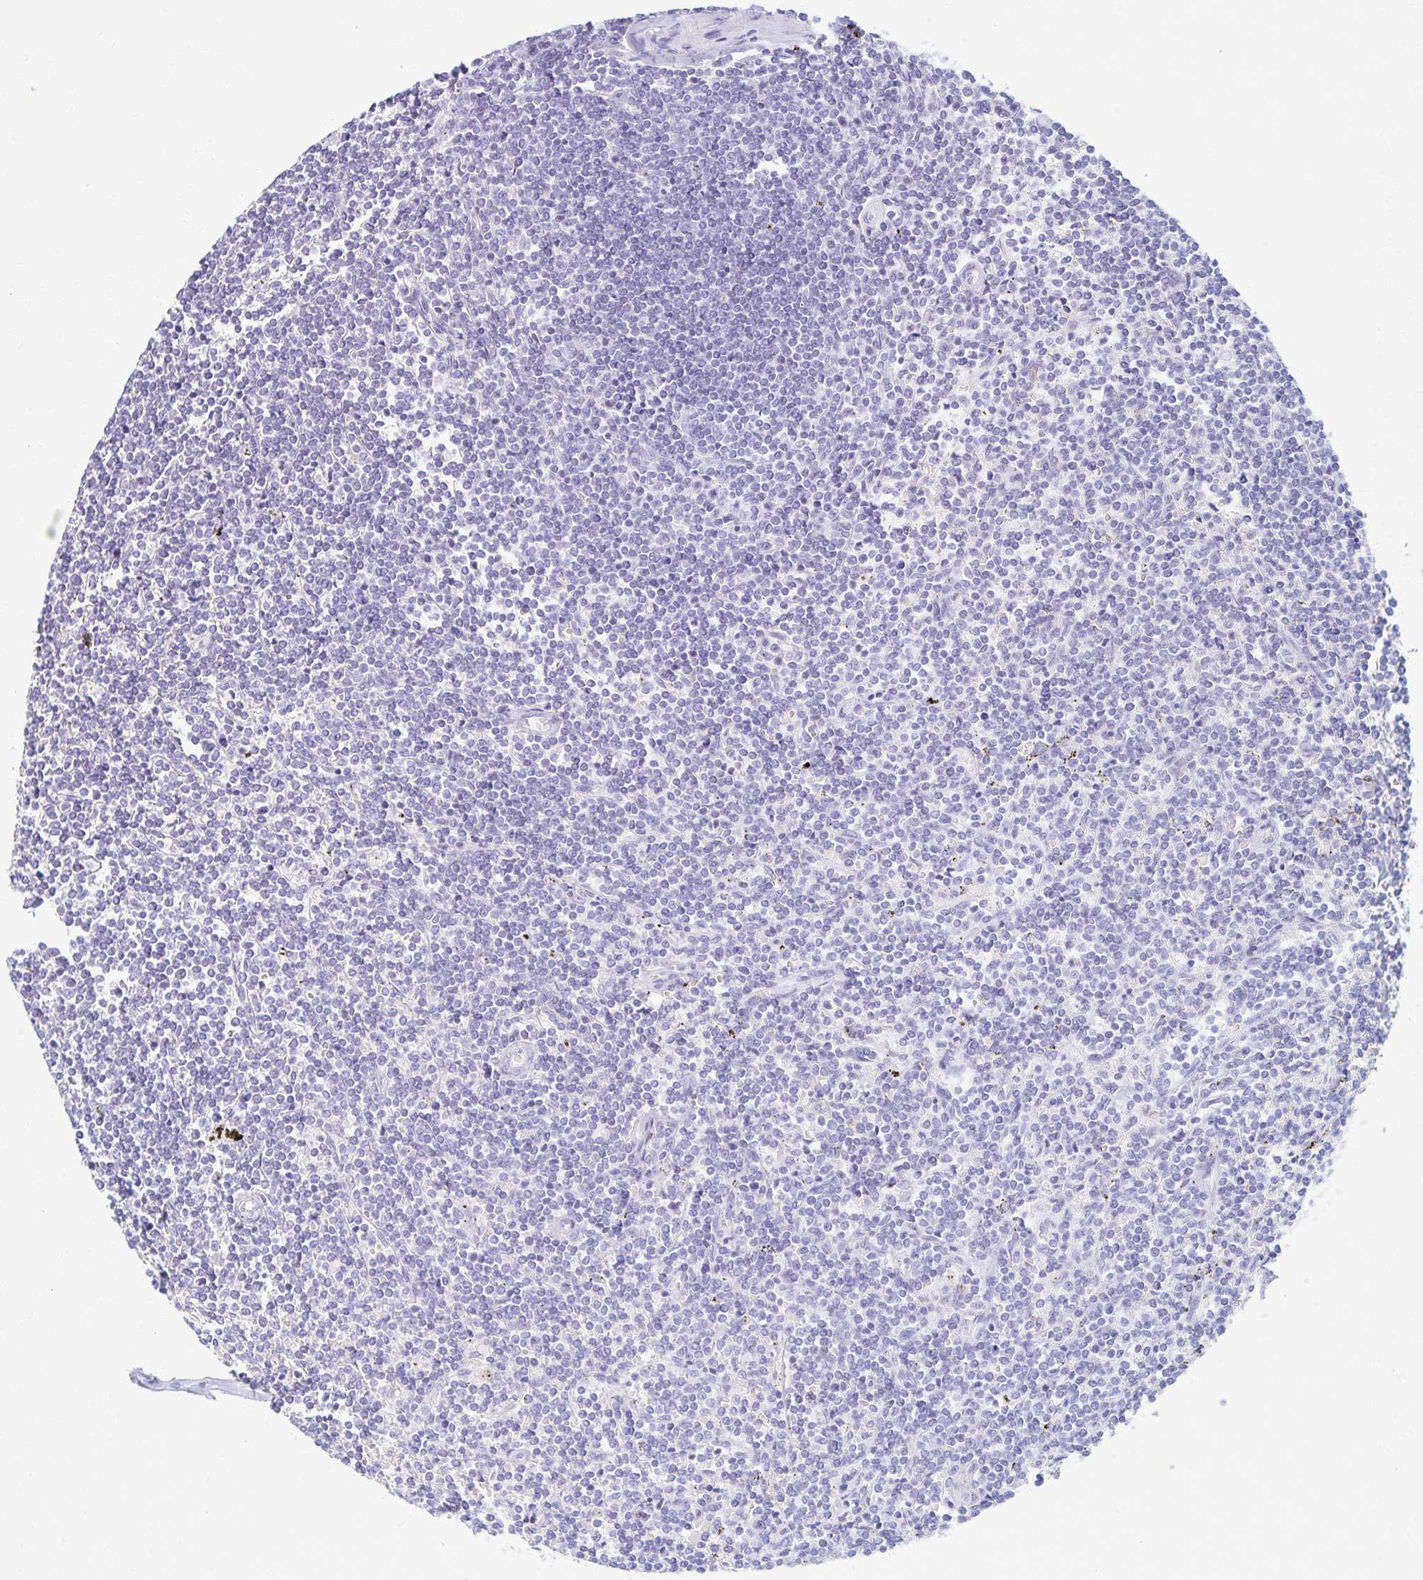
{"staining": {"intensity": "negative", "quantity": "none", "location": "none"}, "tissue": "lymphoma", "cell_type": "Tumor cells", "image_type": "cancer", "snomed": [{"axis": "morphology", "description": "Malignant lymphoma, non-Hodgkin's type, Low grade"}, {"axis": "topography", "description": "Spleen"}], "caption": "The micrograph shows no significant positivity in tumor cells of low-grade malignant lymphoma, non-Hodgkin's type. (Stains: DAB (3,3'-diaminobenzidine) IHC with hematoxylin counter stain, Microscopy: brightfield microscopy at high magnification).", "gene": "C2orf50", "patient": {"sex": "male", "age": 78}}